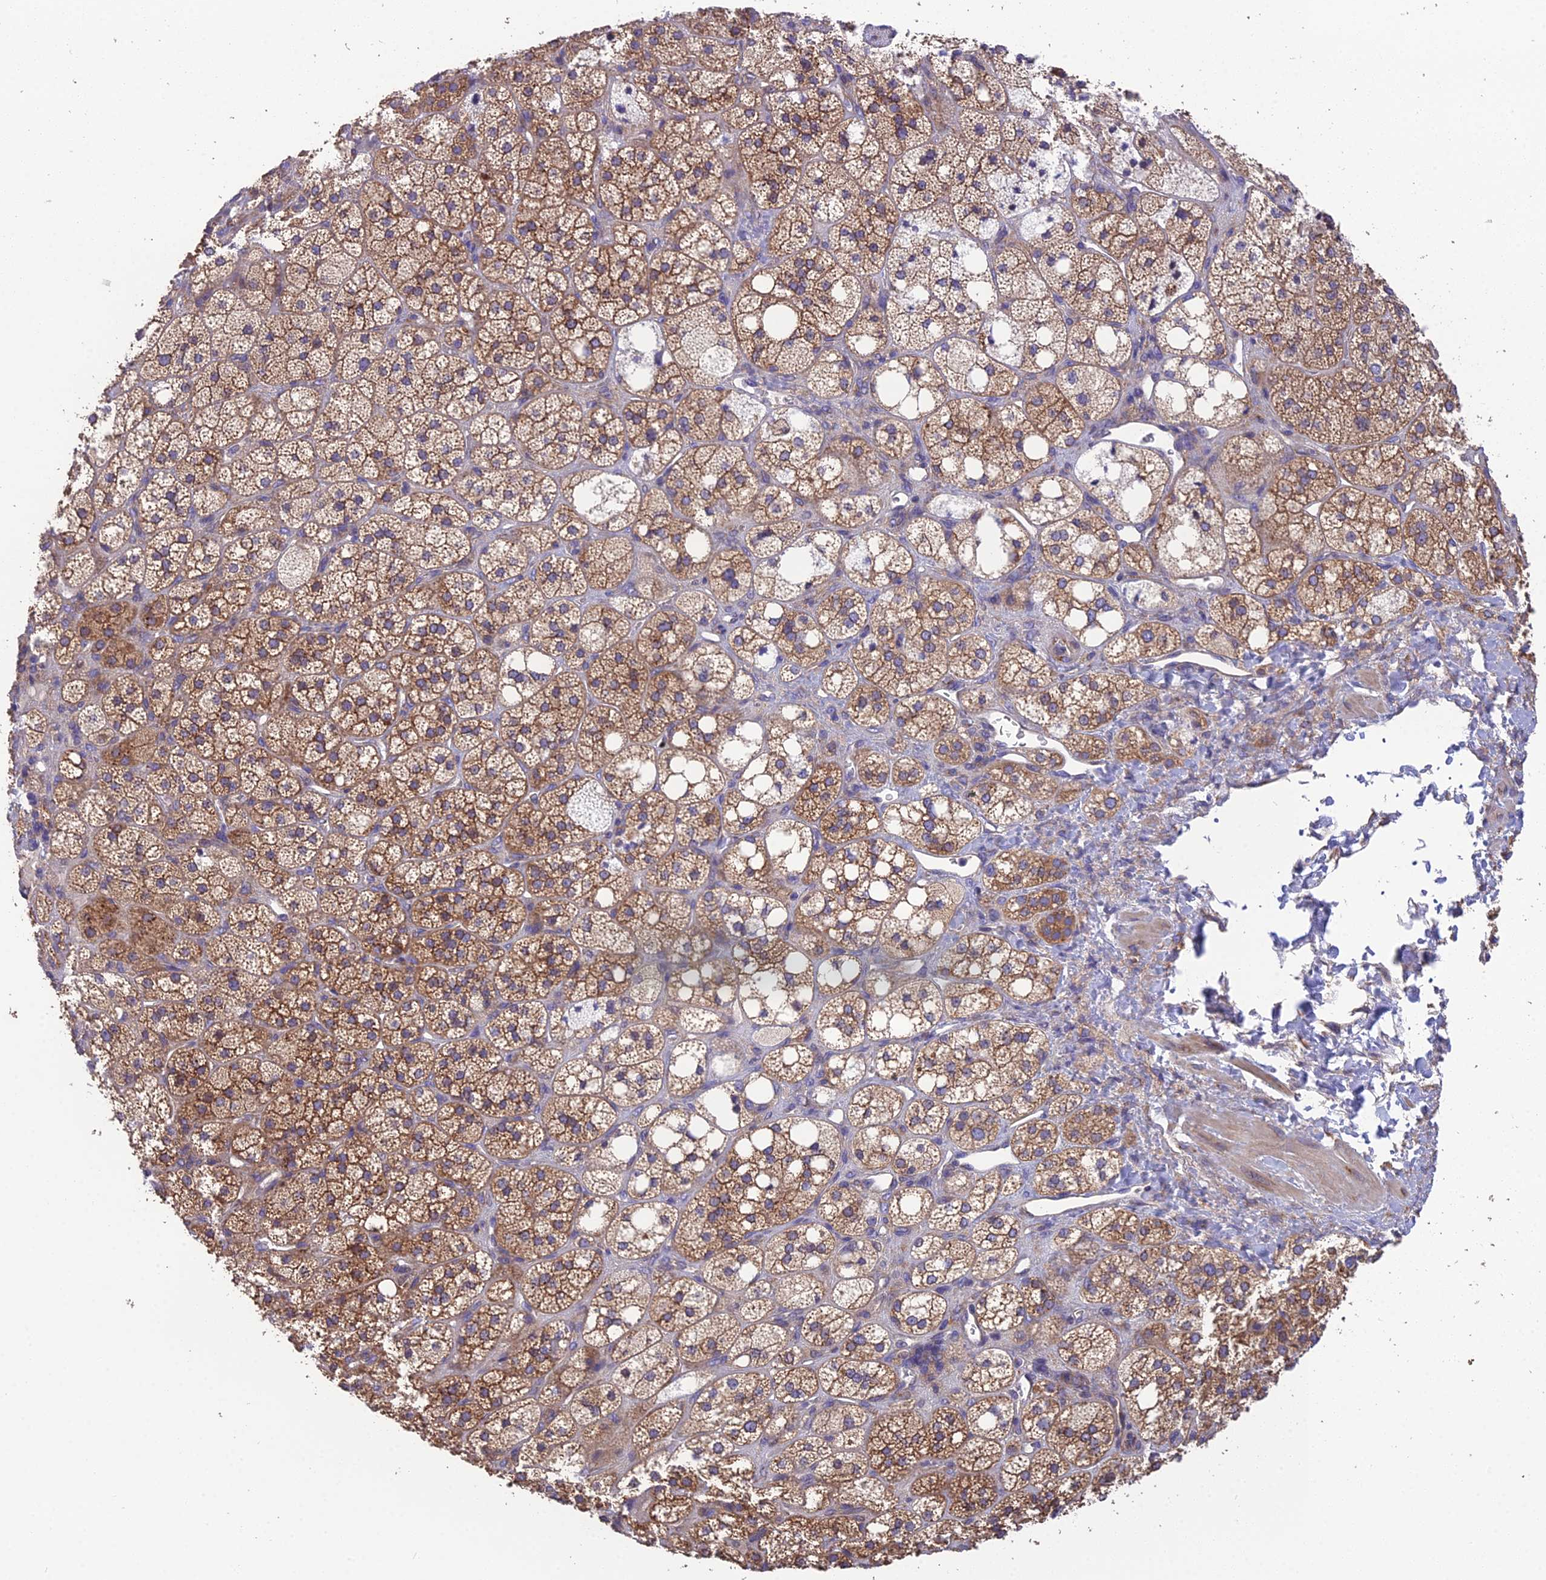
{"staining": {"intensity": "moderate", "quantity": ">75%", "location": "cytoplasmic/membranous"}, "tissue": "adrenal gland", "cell_type": "Glandular cells", "image_type": "normal", "snomed": [{"axis": "morphology", "description": "Normal tissue, NOS"}, {"axis": "topography", "description": "Adrenal gland"}], "caption": "This photomicrograph reveals IHC staining of normal adrenal gland, with medium moderate cytoplasmic/membranous staining in about >75% of glandular cells.", "gene": "BLOC1S4", "patient": {"sex": "male", "age": 61}}